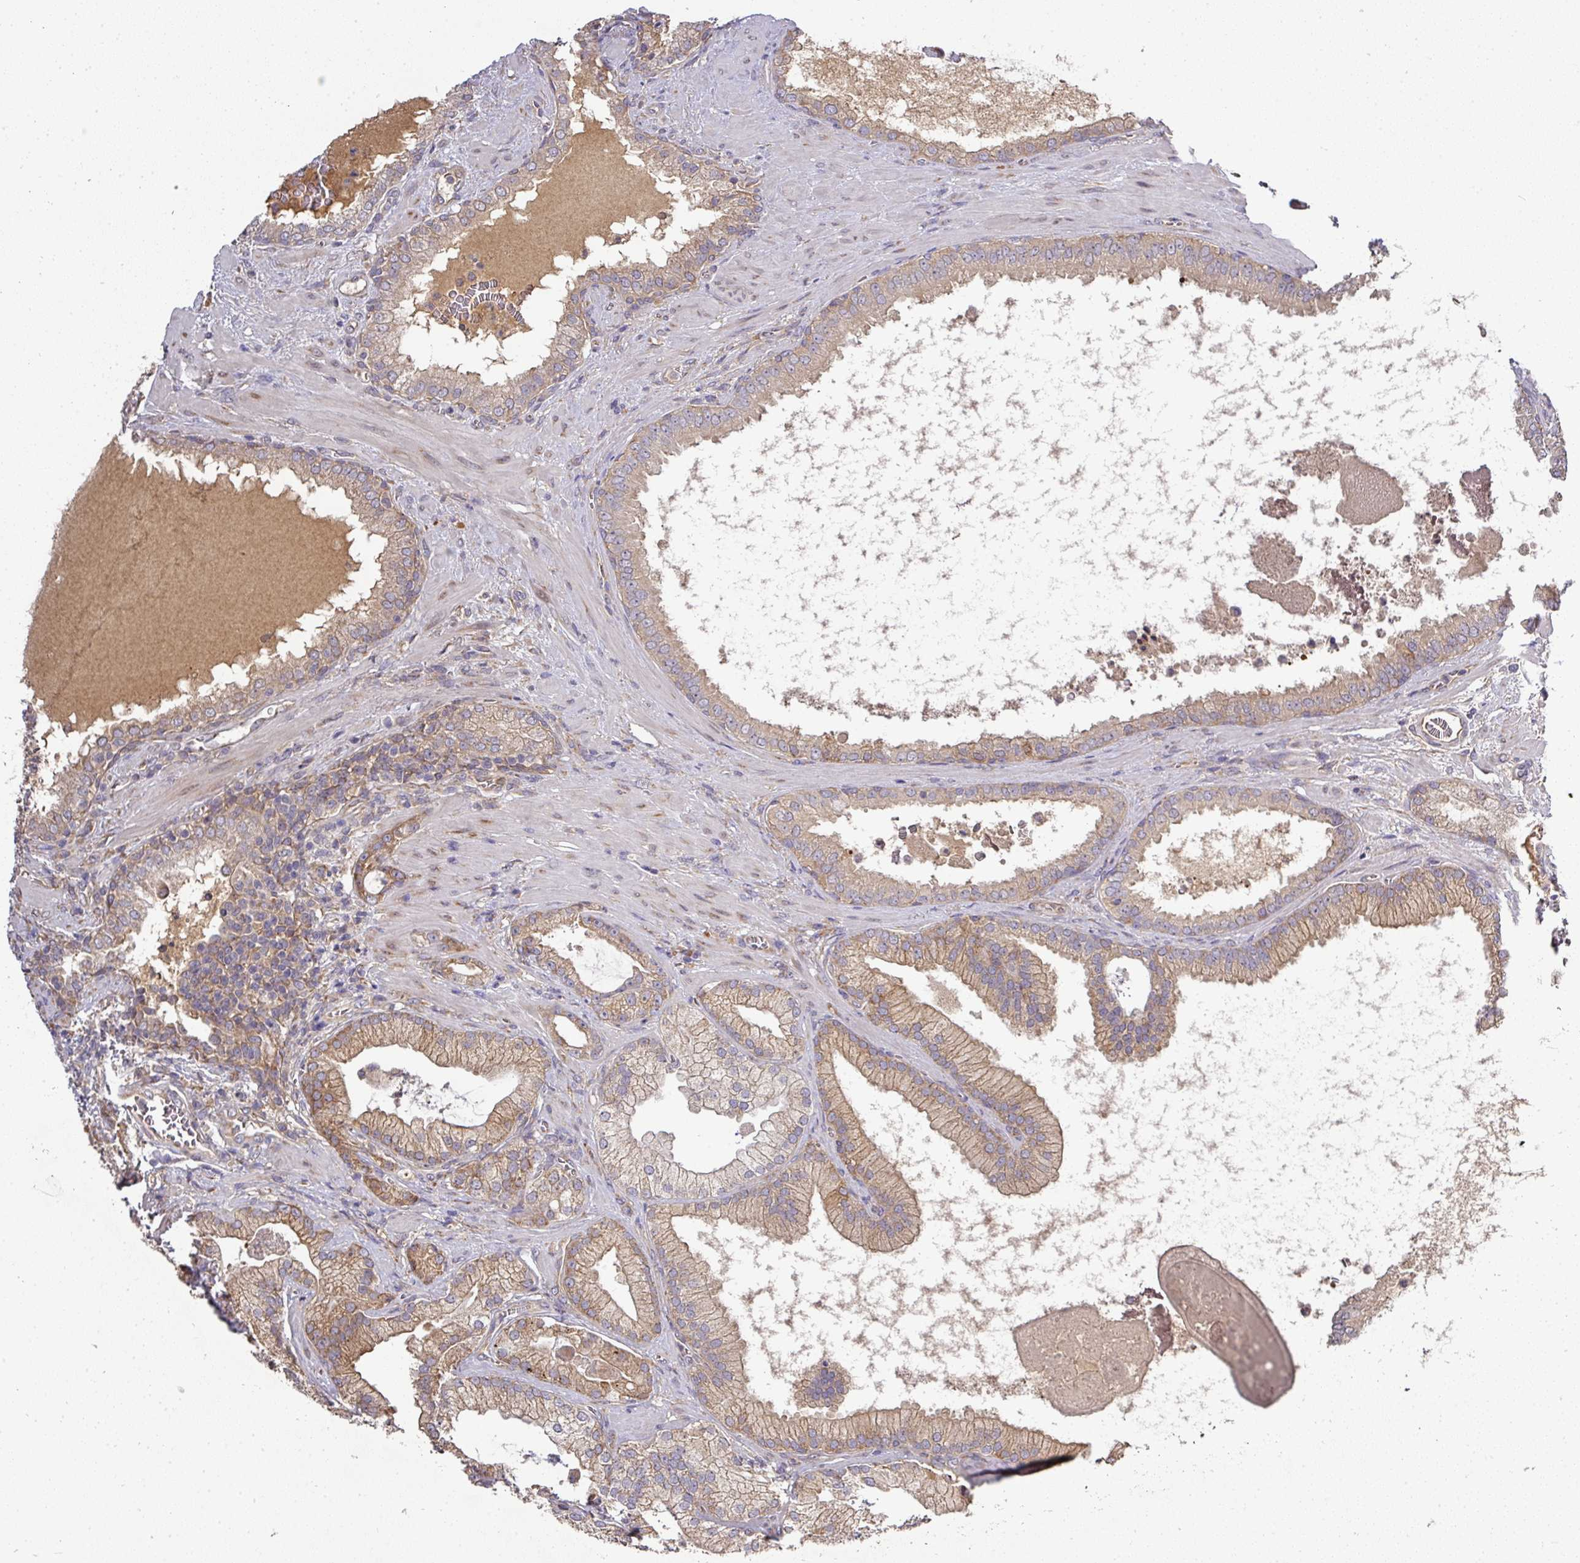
{"staining": {"intensity": "moderate", "quantity": ">75%", "location": "cytoplasmic/membranous"}, "tissue": "prostate cancer", "cell_type": "Tumor cells", "image_type": "cancer", "snomed": [{"axis": "morphology", "description": "Adenocarcinoma, High grade"}, {"axis": "topography", "description": "Prostate"}], "caption": "Moderate cytoplasmic/membranous positivity is appreciated in approximately >75% of tumor cells in high-grade adenocarcinoma (prostate). The protein is shown in brown color, while the nuclei are stained blue.", "gene": "GALP", "patient": {"sex": "male", "age": 68}}